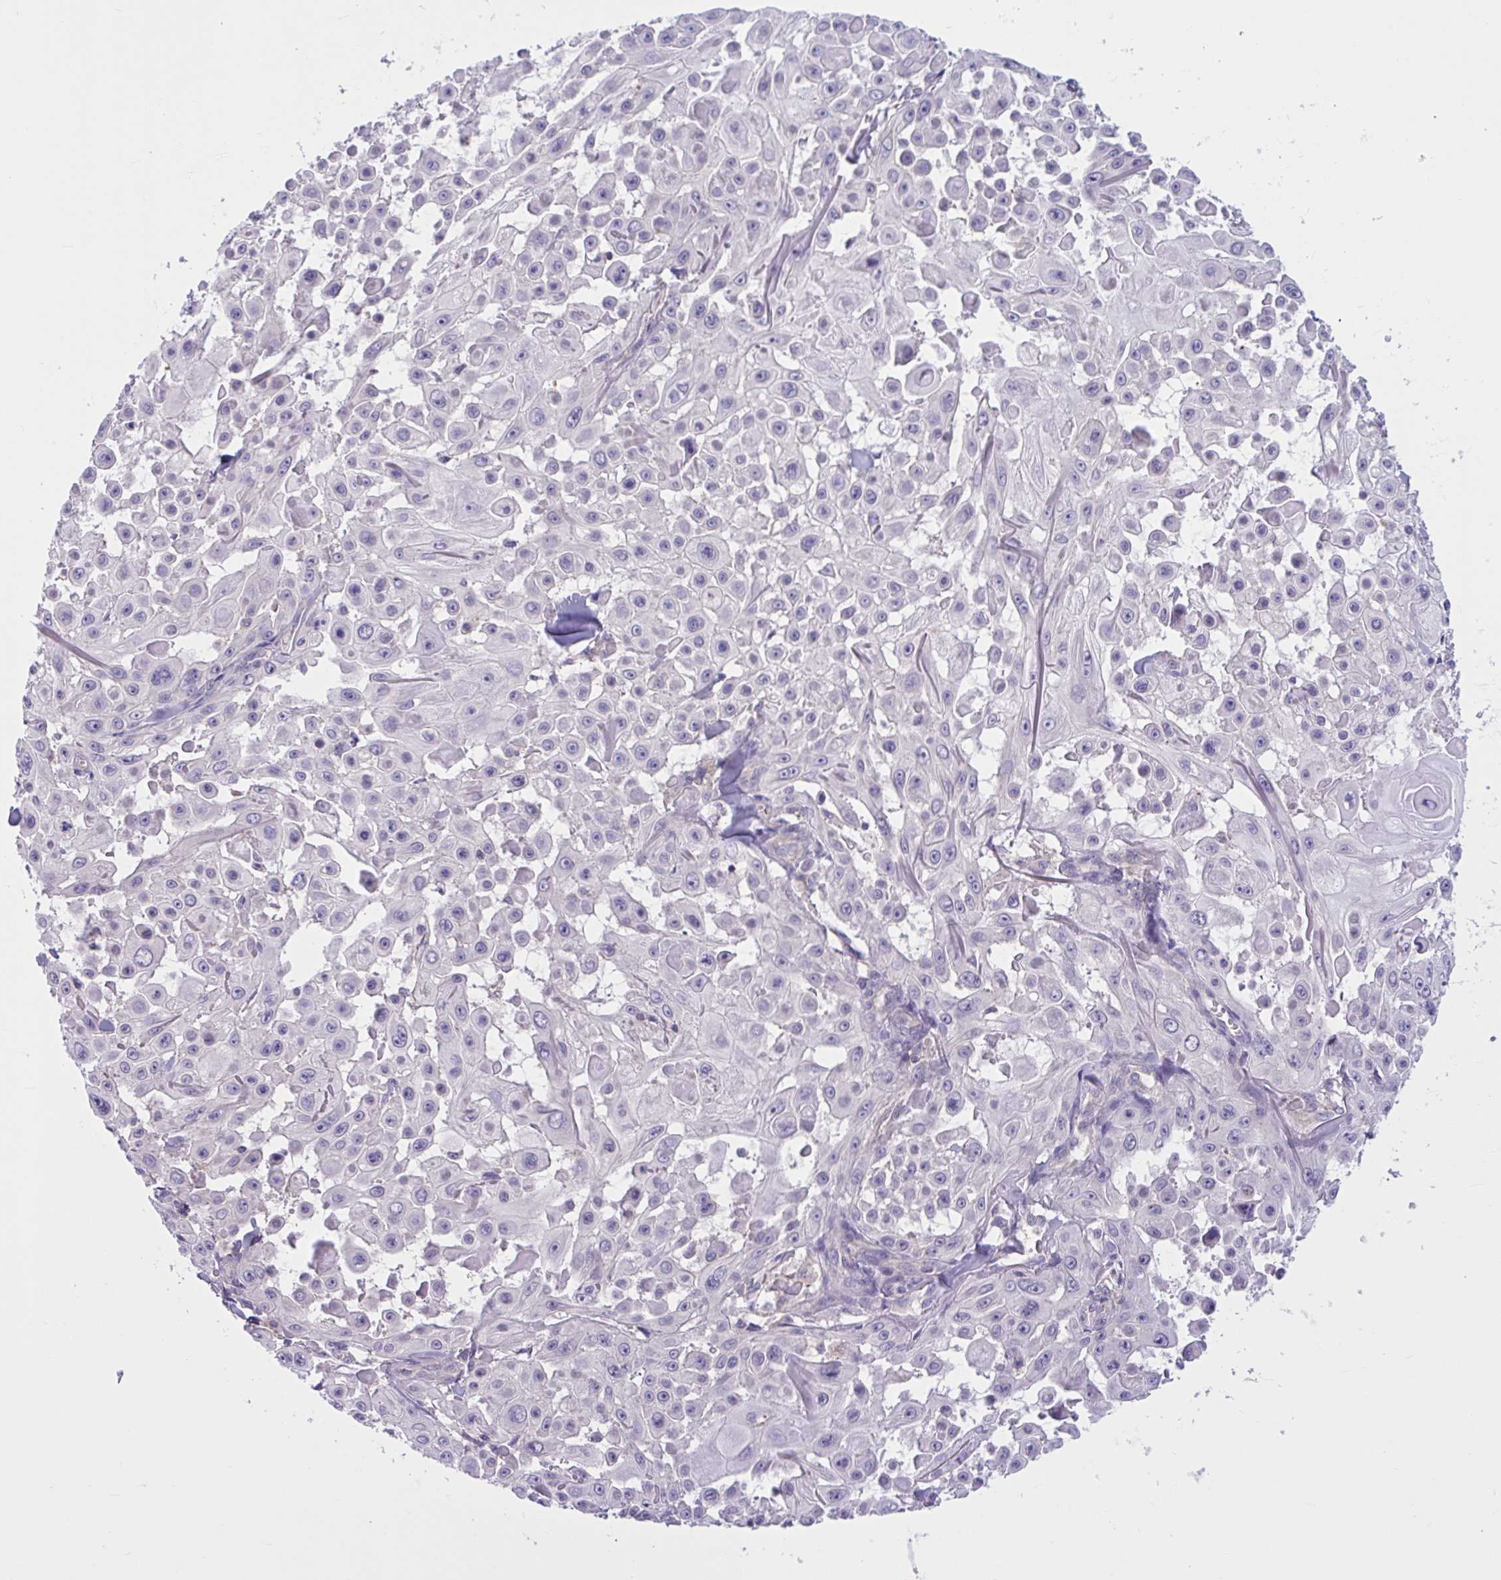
{"staining": {"intensity": "negative", "quantity": "none", "location": "none"}, "tissue": "skin cancer", "cell_type": "Tumor cells", "image_type": "cancer", "snomed": [{"axis": "morphology", "description": "Squamous cell carcinoma, NOS"}, {"axis": "topography", "description": "Skin"}], "caption": "Image shows no significant protein expression in tumor cells of skin cancer.", "gene": "WNT9B", "patient": {"sex": "male", "age": 91}}